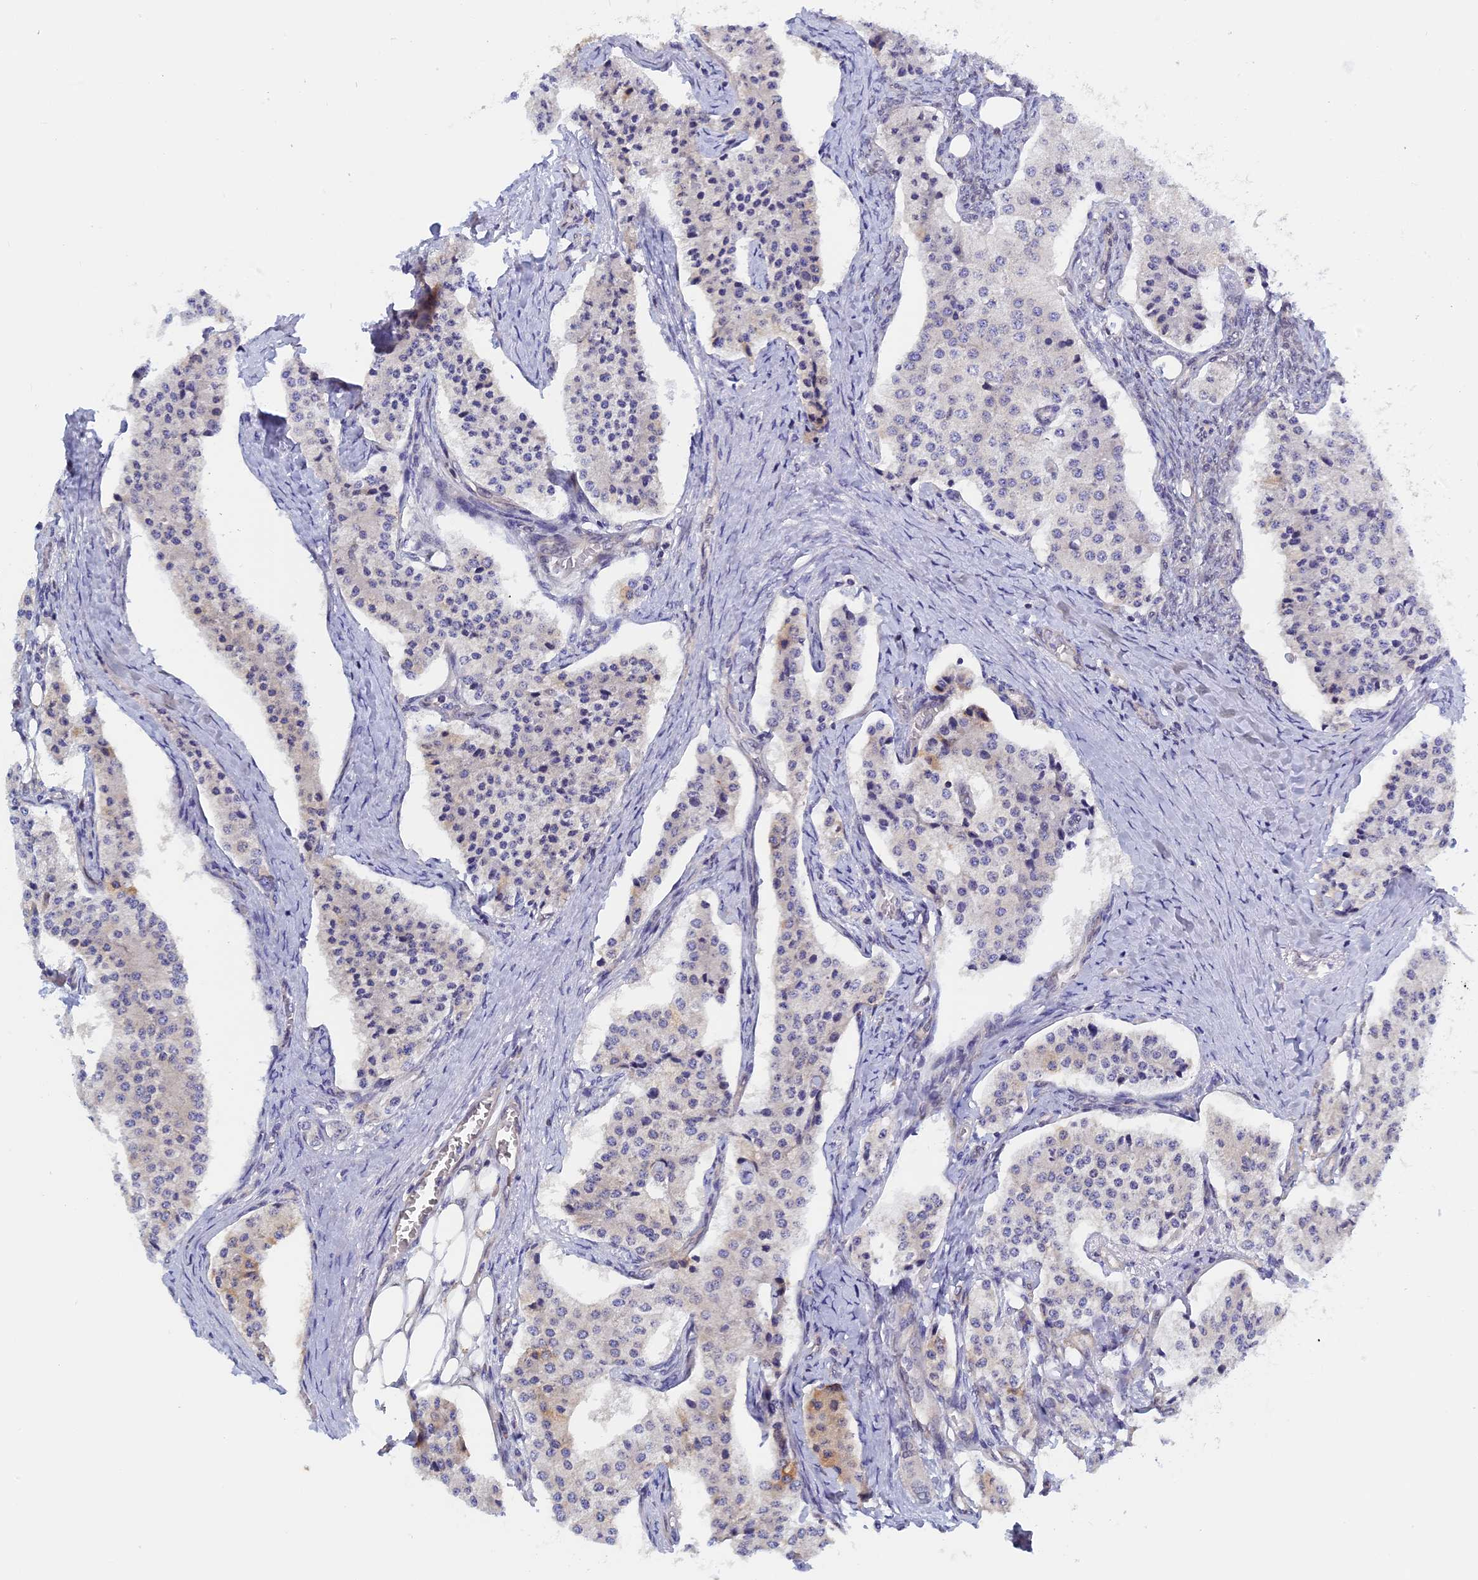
{"staining": {"intensity": "negative", "quantity": "none", "location": "none"}, "tissue": "carcinoid", "cell_type": "Tumor cells", "image_type": "cancer", "snomed": [{"axis": "morphology", "description": "Carcinoid, malignant, NOS"}, {"axis": "topography", "description": "Colon"}], "caption": "Immunohistochemistry histopathology image of neoplastic tissue: human carcinoid stained with DAB demonstrates no significant protein positivity in tumor cells.", "gene": "NAA10", "patient": {"sex": "female", "age": 52}}